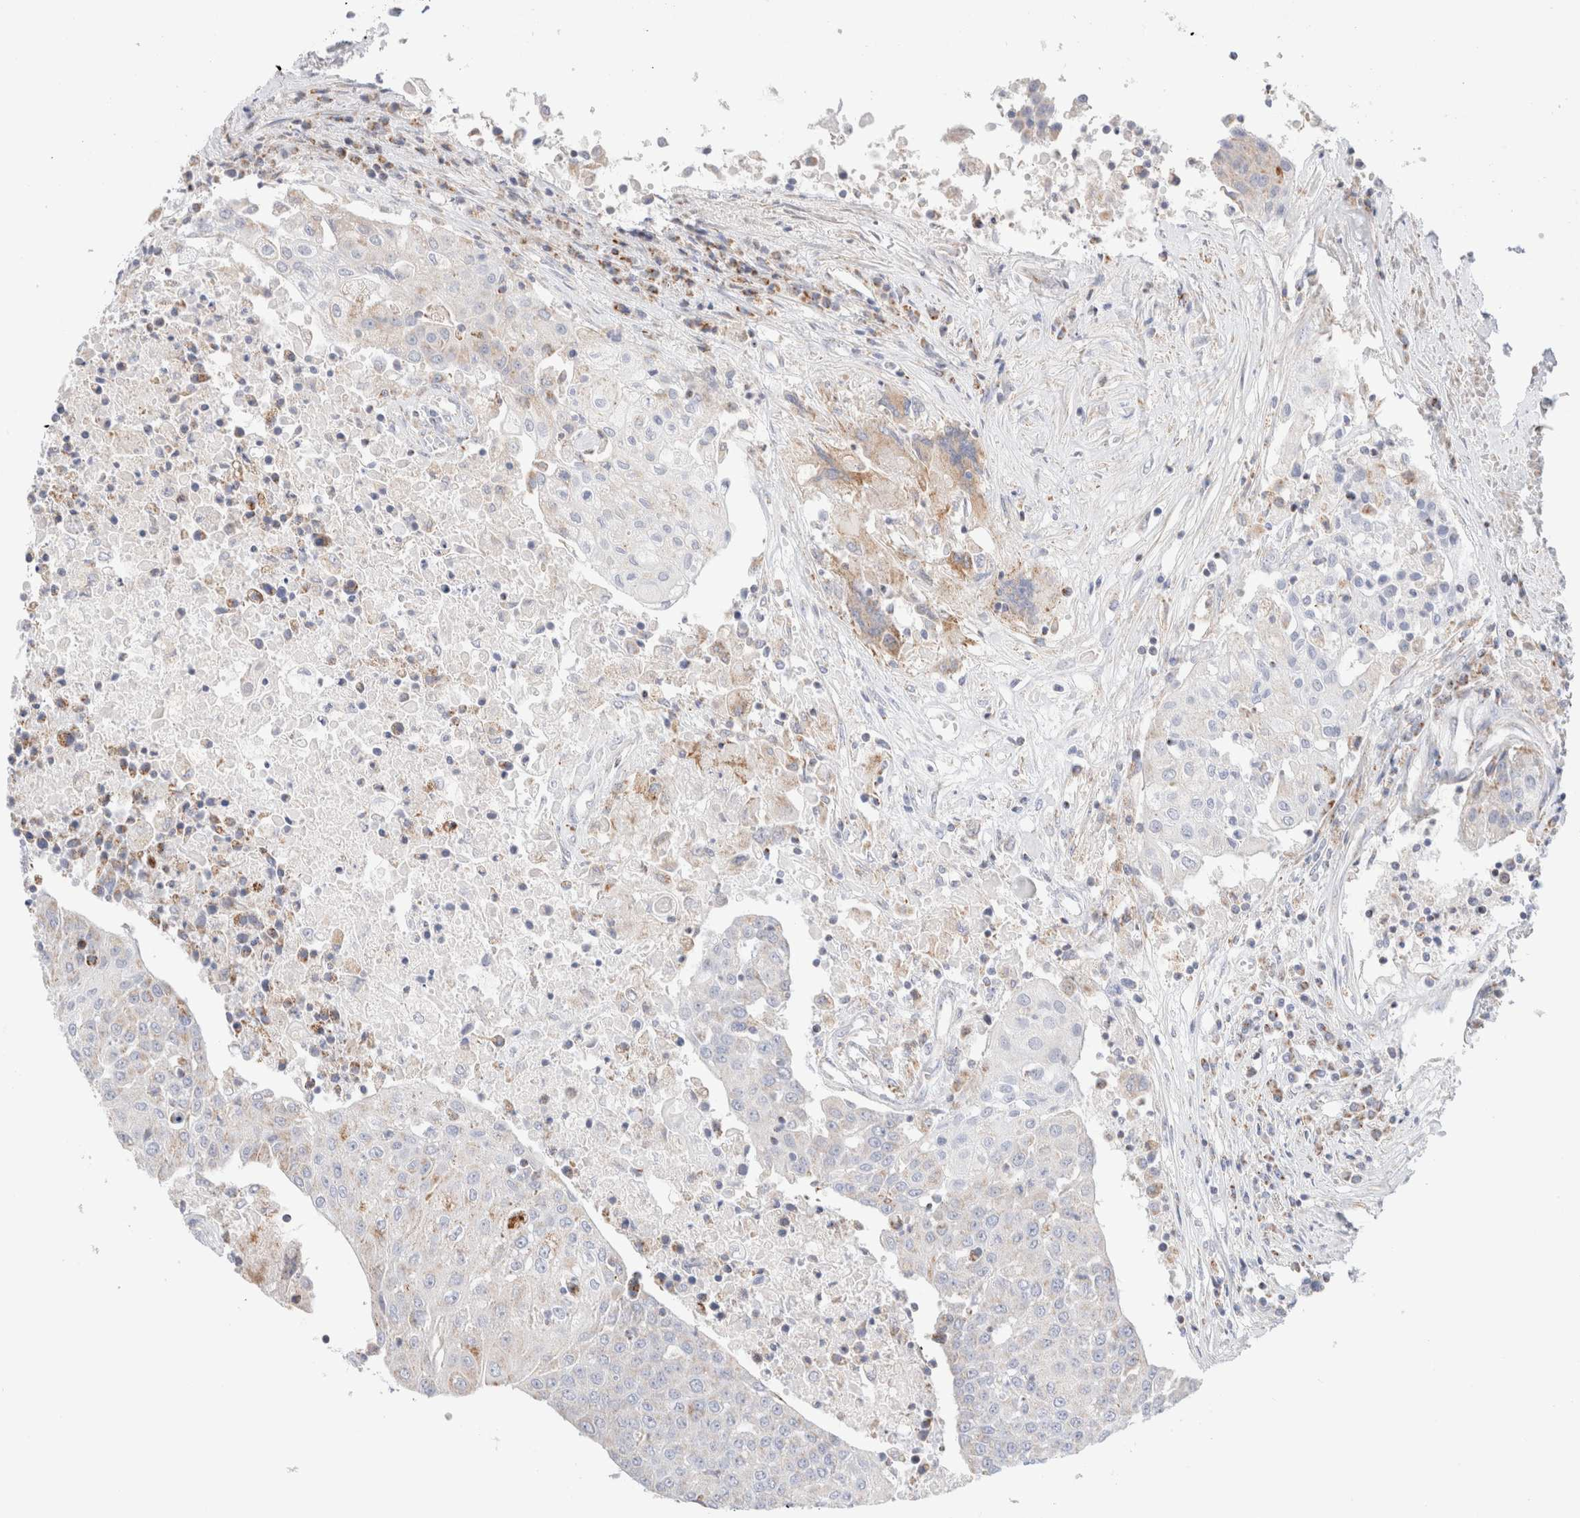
{"staining": {"intensity": "weak", "quantity": "<25%", "location": "cytoplasmic/membranous"}, "tissue": "urothelial cancer", "cell_type": "Tumor cells", "image_type": "cancer", "snomed": [{"axis": "morphology", "description": "Urothelial carcinoma, High grade"}, {"axis": "topography", "description": "Urinary bladder"}], "caption": "This is an immunohistochemistry (IHC) photomicrograph of human high-grade urothelial carcinoma. There is no expression in tumor cells.", "gene": "ATP6V1C1", "patient": {"sex": "female", "age": 85}}